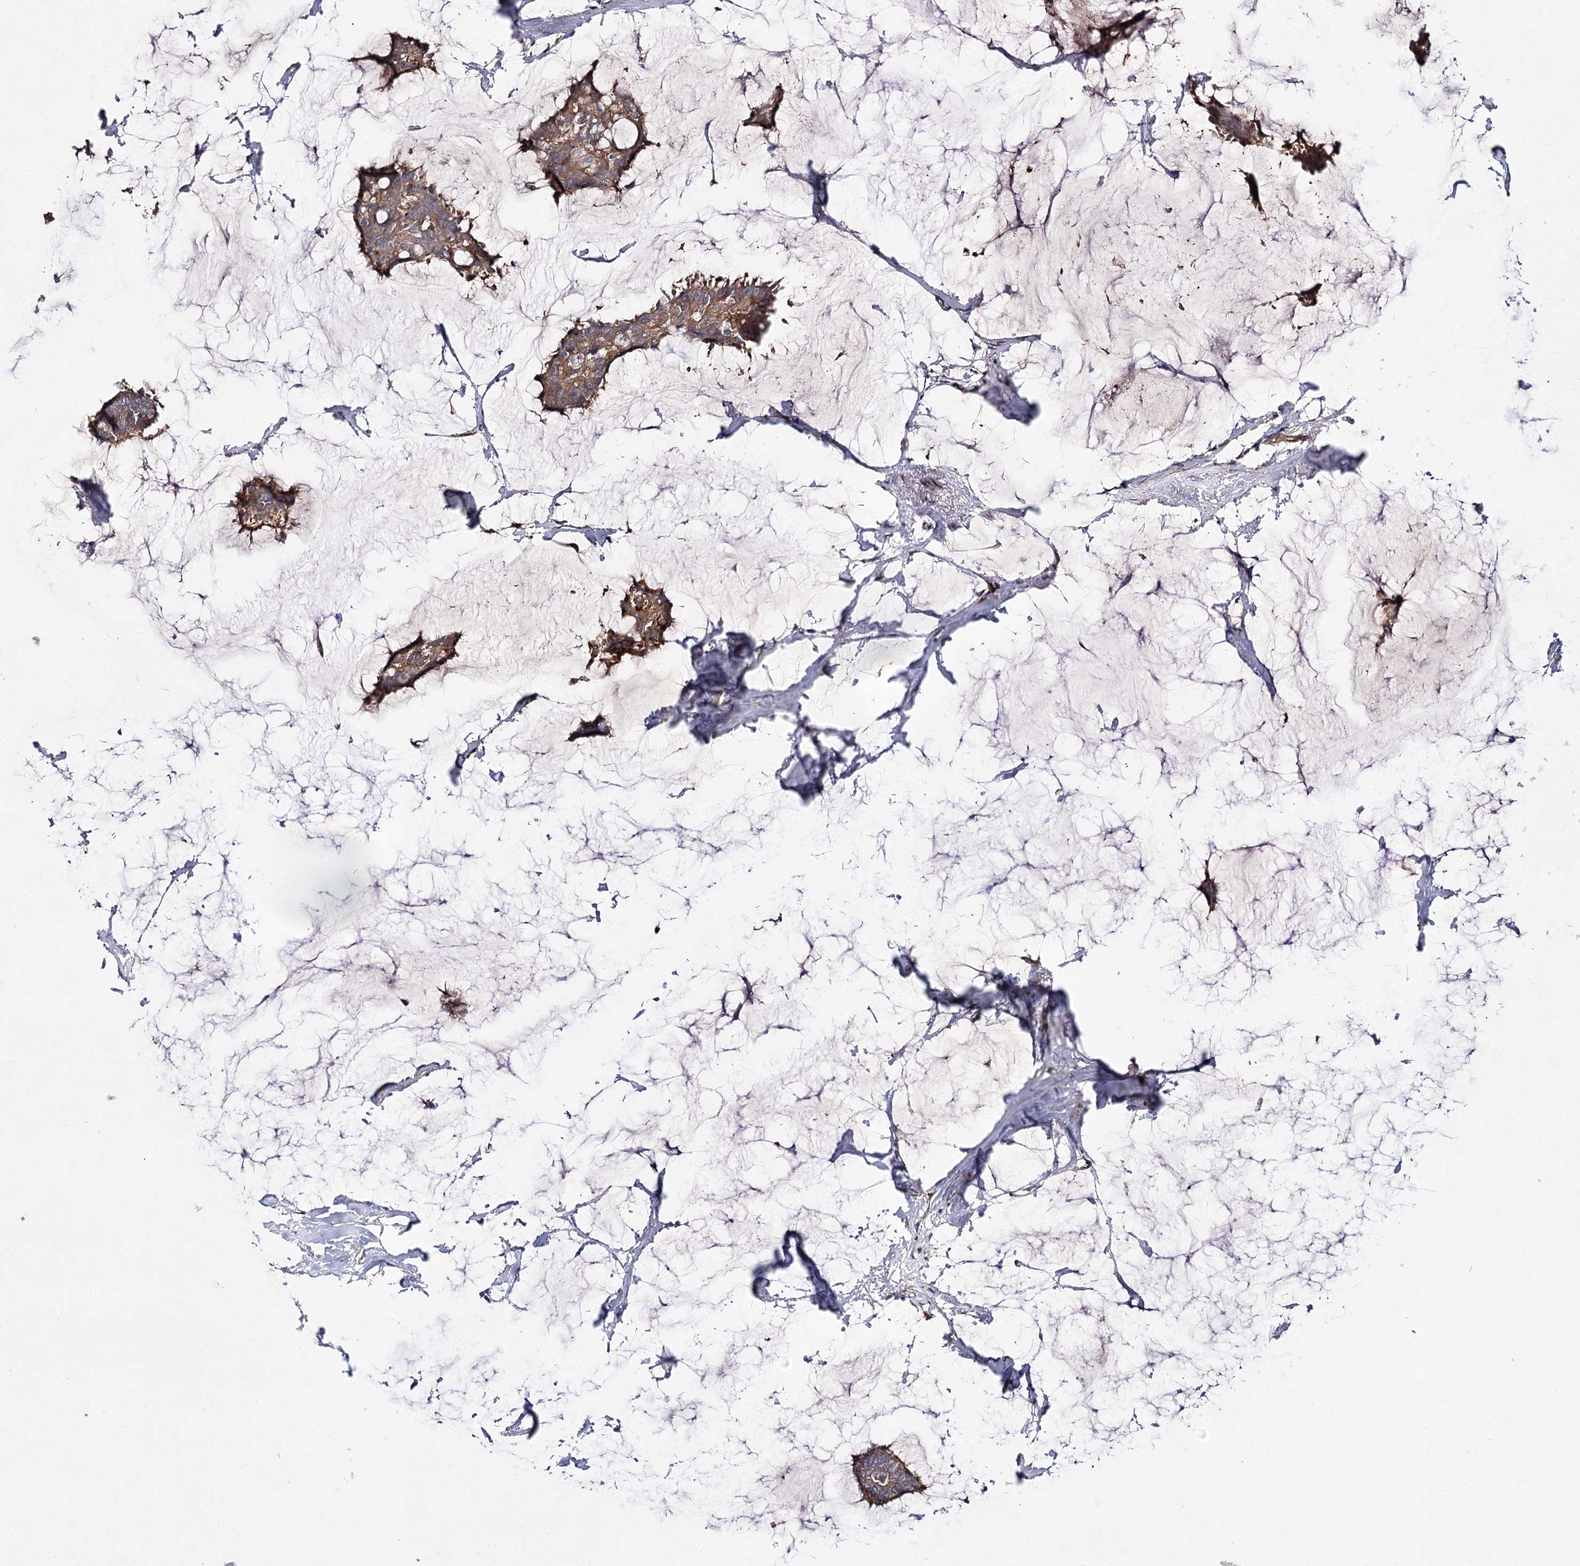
{"staining": {"intensity": "moderate", "quantity": ">75%", "location": "cytoplasmic/membranous"}, "tissue": "breast cancer", "cell_type": "Tumor cells", "image_type": "cancer", "snomed": [{"axis": "morphology", "description": "Duct carcinoma"}, {"axis": "topography", "description": "Breast"}], "caption": "Approximately >75% of tumor cells in human infiltrating ductal carcinoma (breast) show moderate cytoplasmic/membranous protein expression as visualized by brown immunohistochemical staining.", "gene": "BCR", "patient": {"sex": "female", "age": 93}}